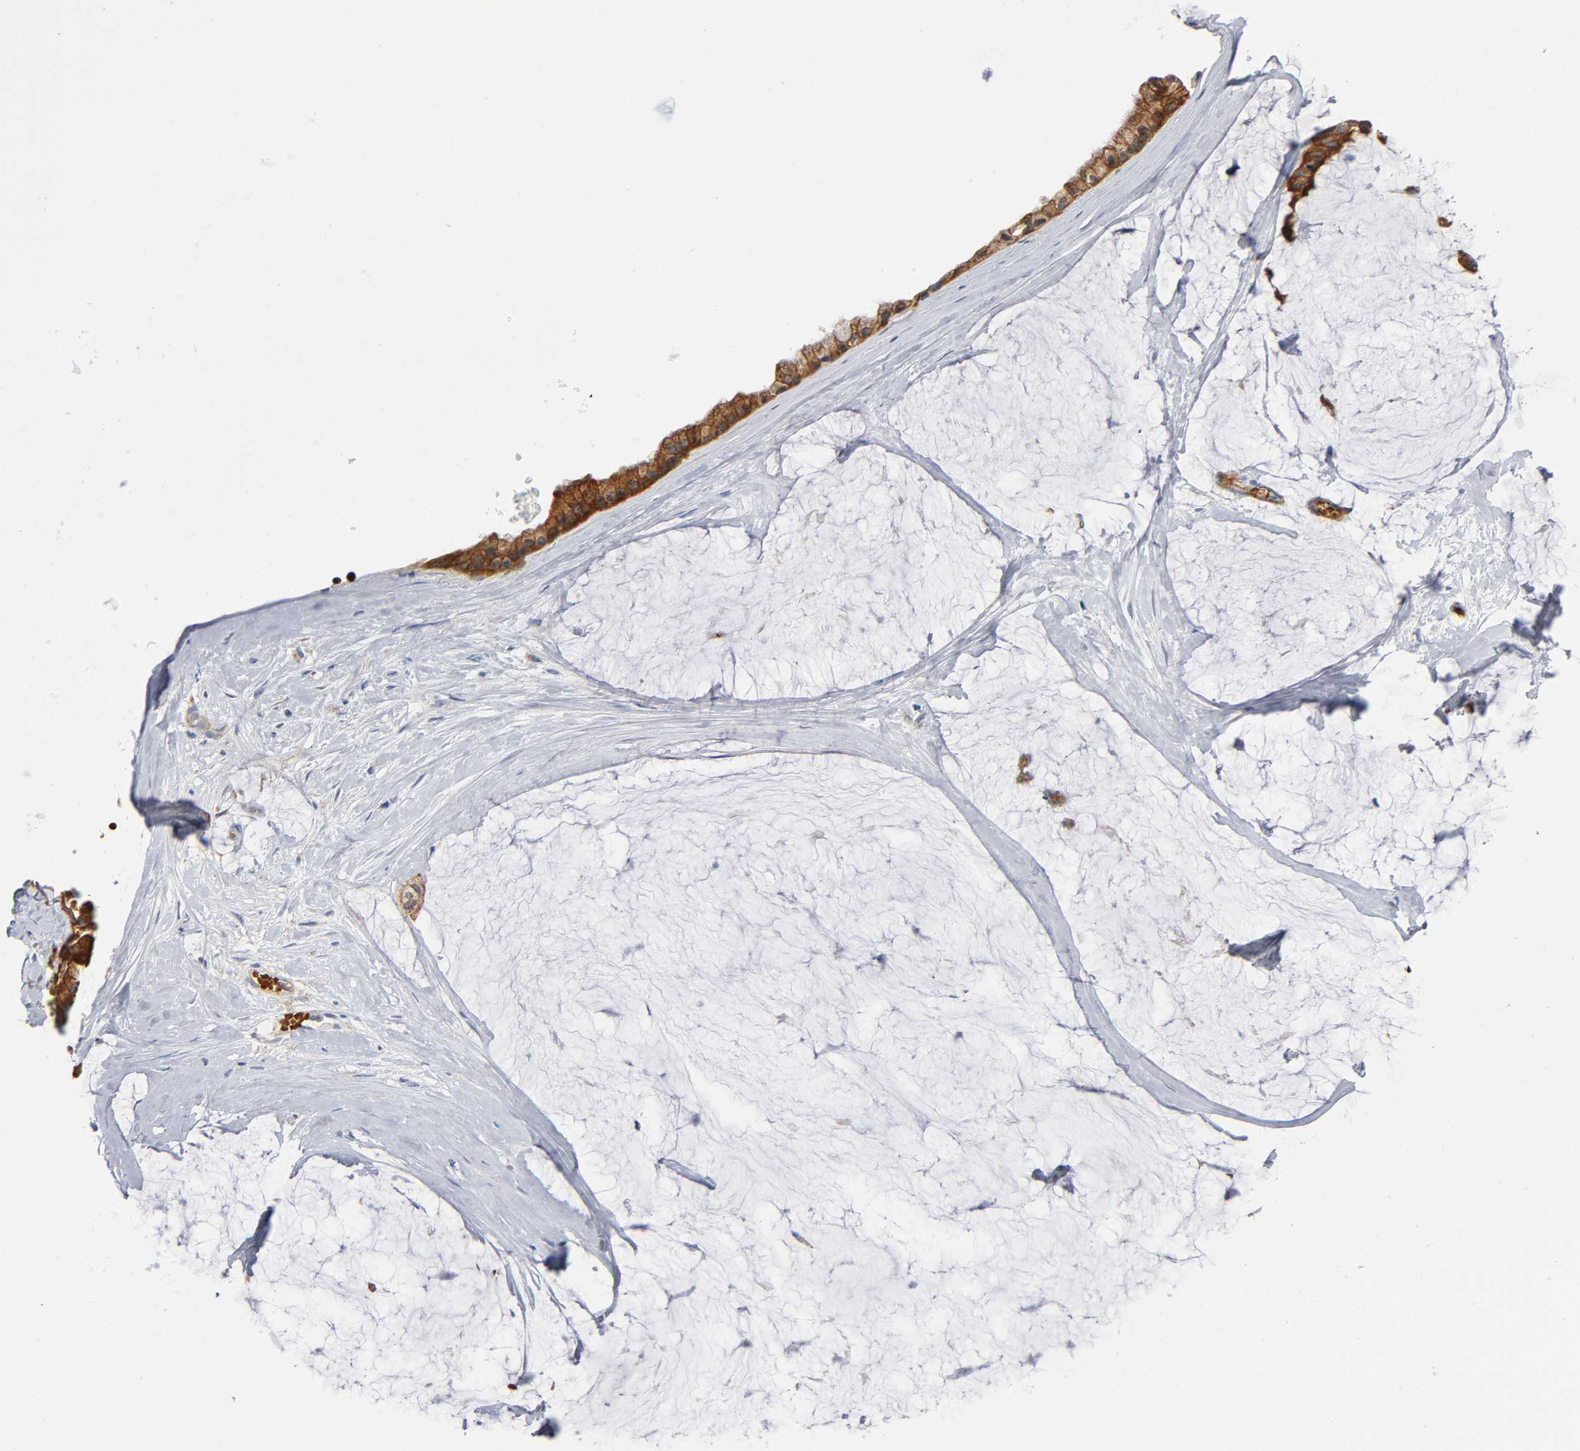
{"staining": {"intensity": "strong", "quantity": ">75%", "location": "cytoplasmic/membranous"}, "tissue": "ovarian cancer", "cell_type": "Tumor cells", "image_type": "cancer", "snomed": [{"axis": "morphology", "description": "Cystadenocarcinoma, mucinous, NOS"}, {"axis": "topography", "description": "Ovary"}], "caption": "Ovarian cancer (mucinous cystadenocarcinoma) tissue reveals strong cytoplasmic/membranous expression in approximately >75% of tumor cells", "gene": "CD2AP", "patient": {"sex": "female", "age": 39}}